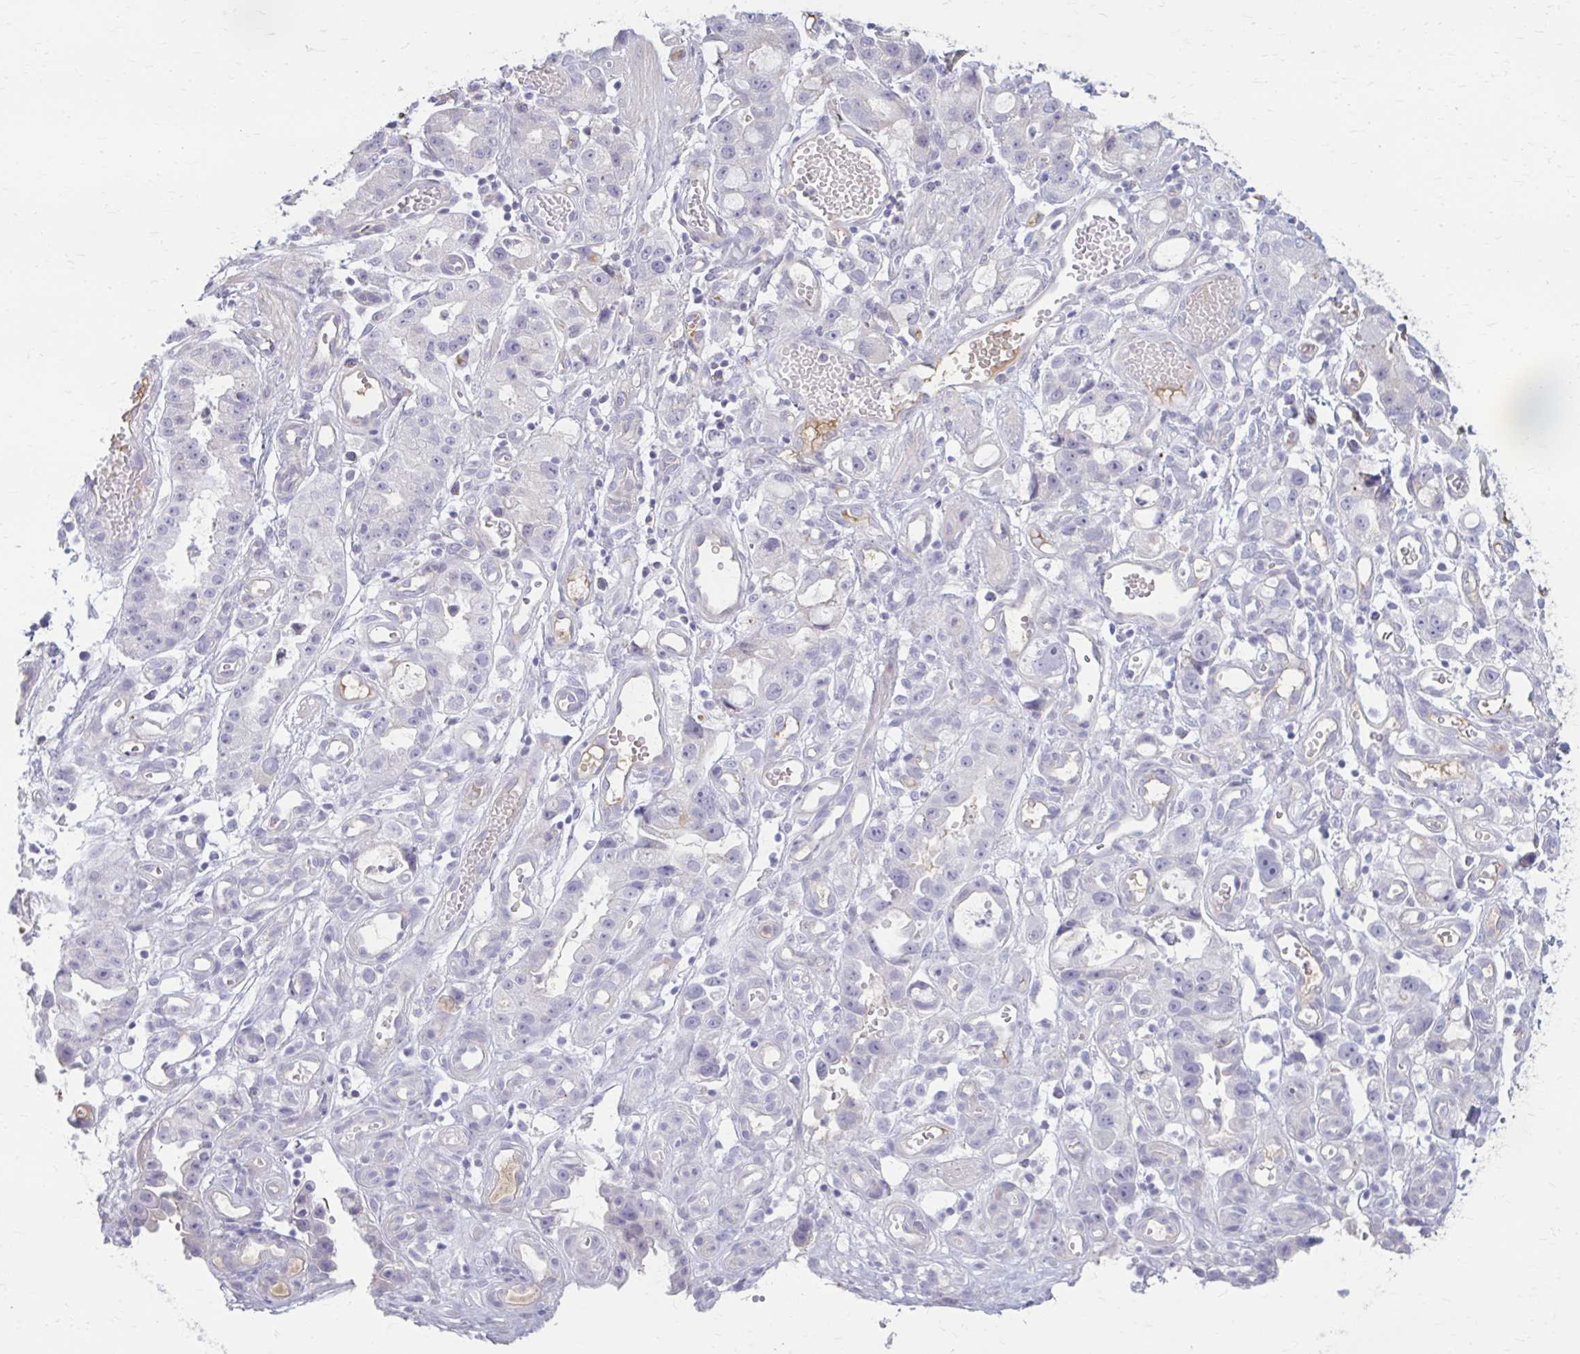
{"staining": {"intensity": "negative", "quantity": "none", "location": "none"}, "tissue": "stomach cancer", "cell_type": "Tumor cells", "image_type": "cancer", "snomed": [{"axis": "morphology", "description": "Adenocarcinoma, NOS"}, {"axis": "topography", "description": "Stomach"}], "caption": "High power microscopy image of an immunohistochemistry (IHC) micrograph of stomach adenocarcinoma, revealing no significant positivity in tumor cells.", "gene": "SERPIND1", "patient": {"sex": "male", "age": 55}}